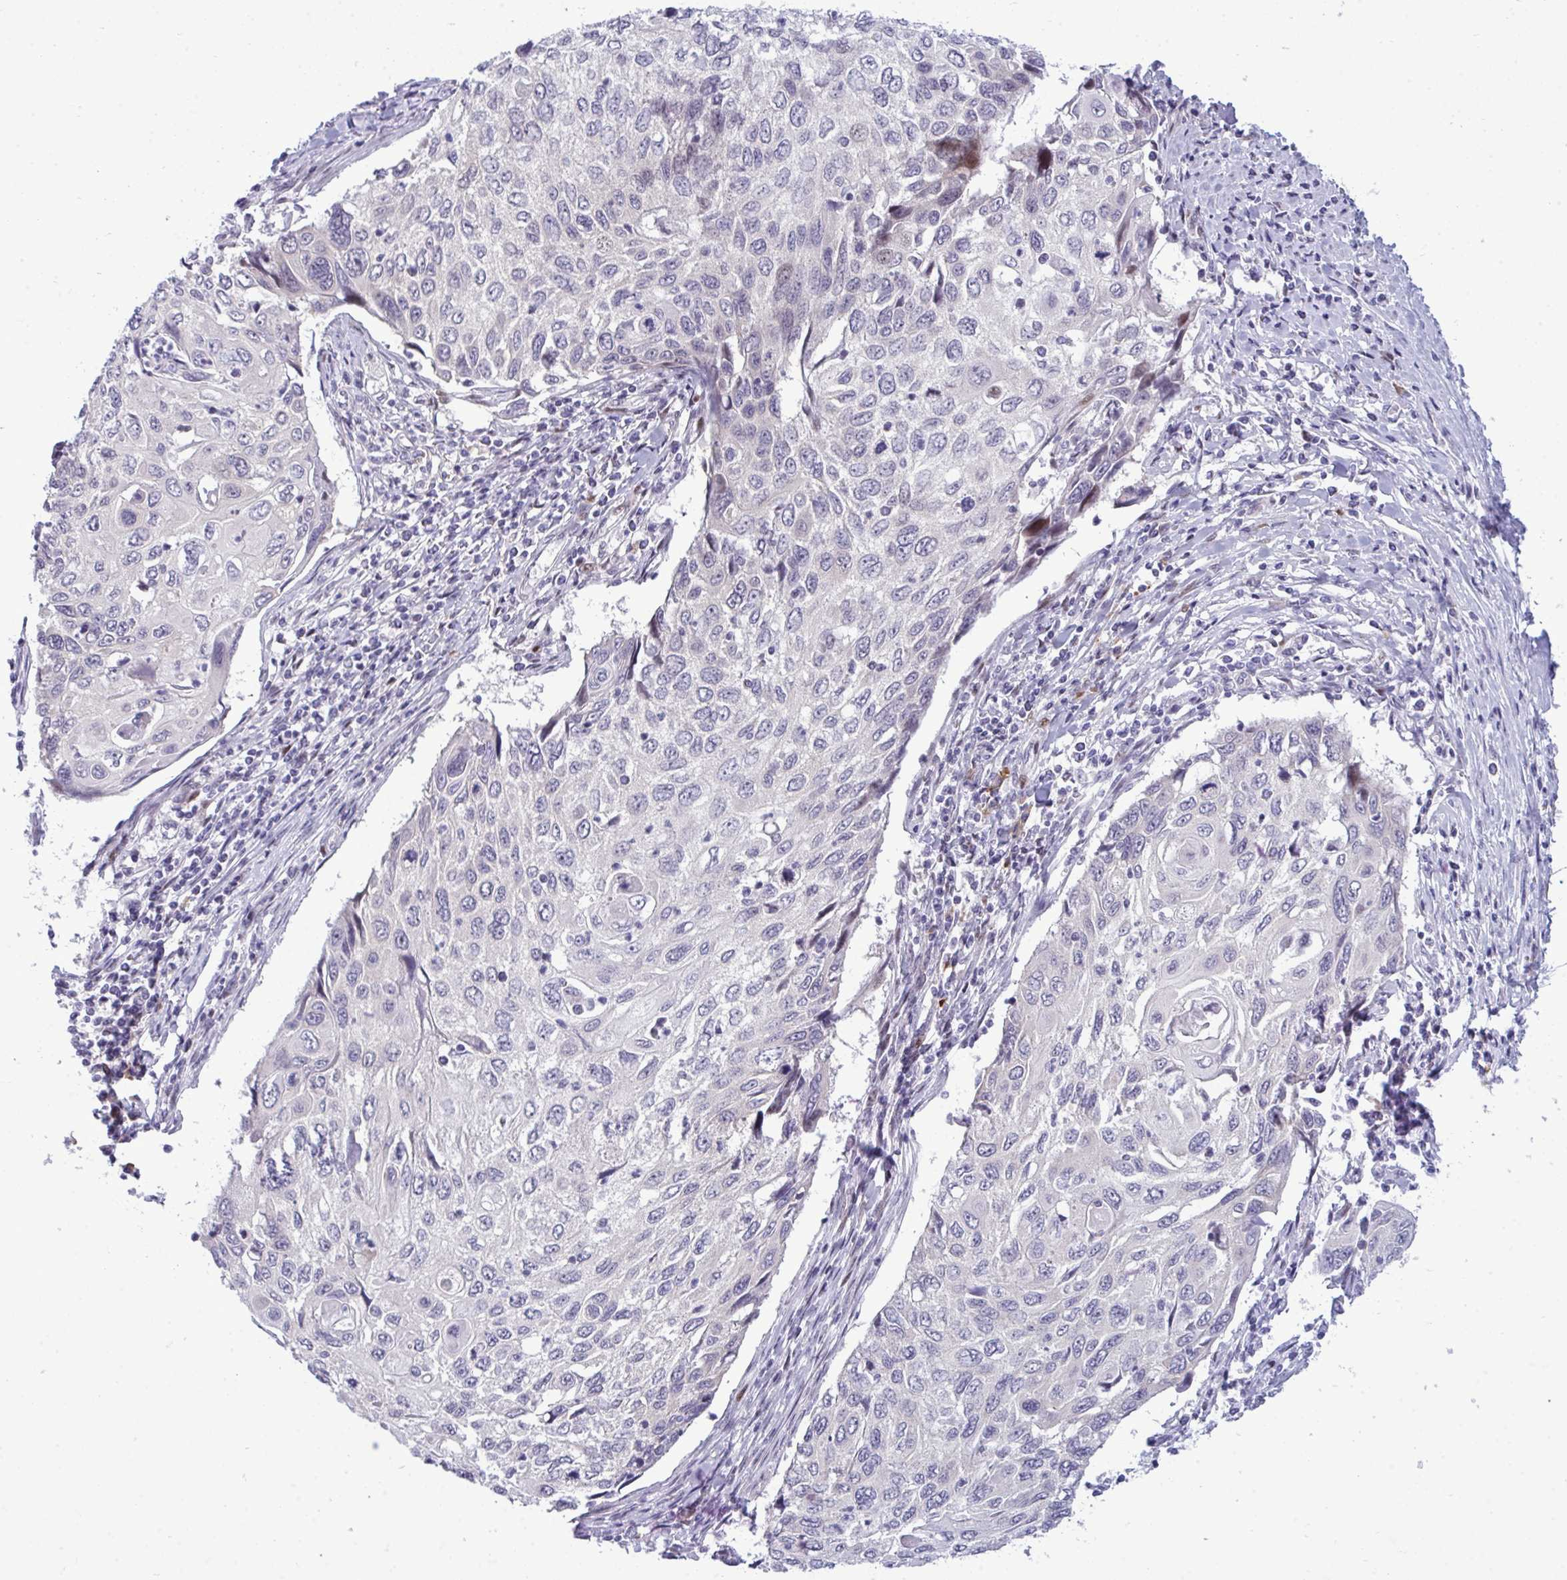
{"staining": {"intensity": "negative", "quantity": "none", "location": "none"}, "tissue": "cervical cancer", "cell_type": "Tumor cells", "image_type": "cancer", "snomed": [{"axis": "morphology", "description": "Squamous cell carcinoma, NOS"}, {"axis": "topography", "description": "Cervix"}], "caption": "The immunohistochemistry photomicrograph has no significant staining in tumor cells of squamous cell carcinoma (cervical) tissue. (DAB immunohistochemistry with hematoxylin counter stain).", "gene": "TAB1", "patient": {"sex": "female", "age": 70}}